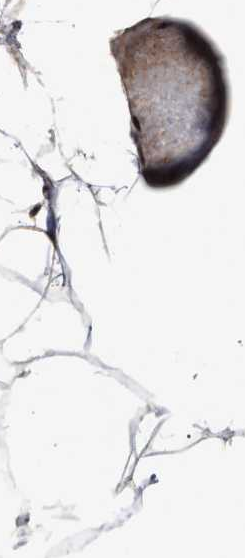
{"staining": {"intensity": "moderate", "quantity": "25%-75%", "location": "cytoplasmic/membranous"}, "tissue": "adipose tissue", "cell_type": "Adipocytes", "image_type": "normal", "snomed": [{"axis": "morphology", "description": "Normal tissue, NOS"}, {"axis": "topography", "description": "Breast"}, {"axis": "topography", "description": "Adipose tissue"}], "caption": "Moderate cytoplasmic/membranous protein positivity is appreciated in approximately 25%-75% of adipocytes in adipose tissue. (Stains: DAB in brown, nuclei in blue, Microscopy: brightfield microscopy at high magnification).", "gene": "CFLAR", "patient": {"sex": "female", "age": 25}}